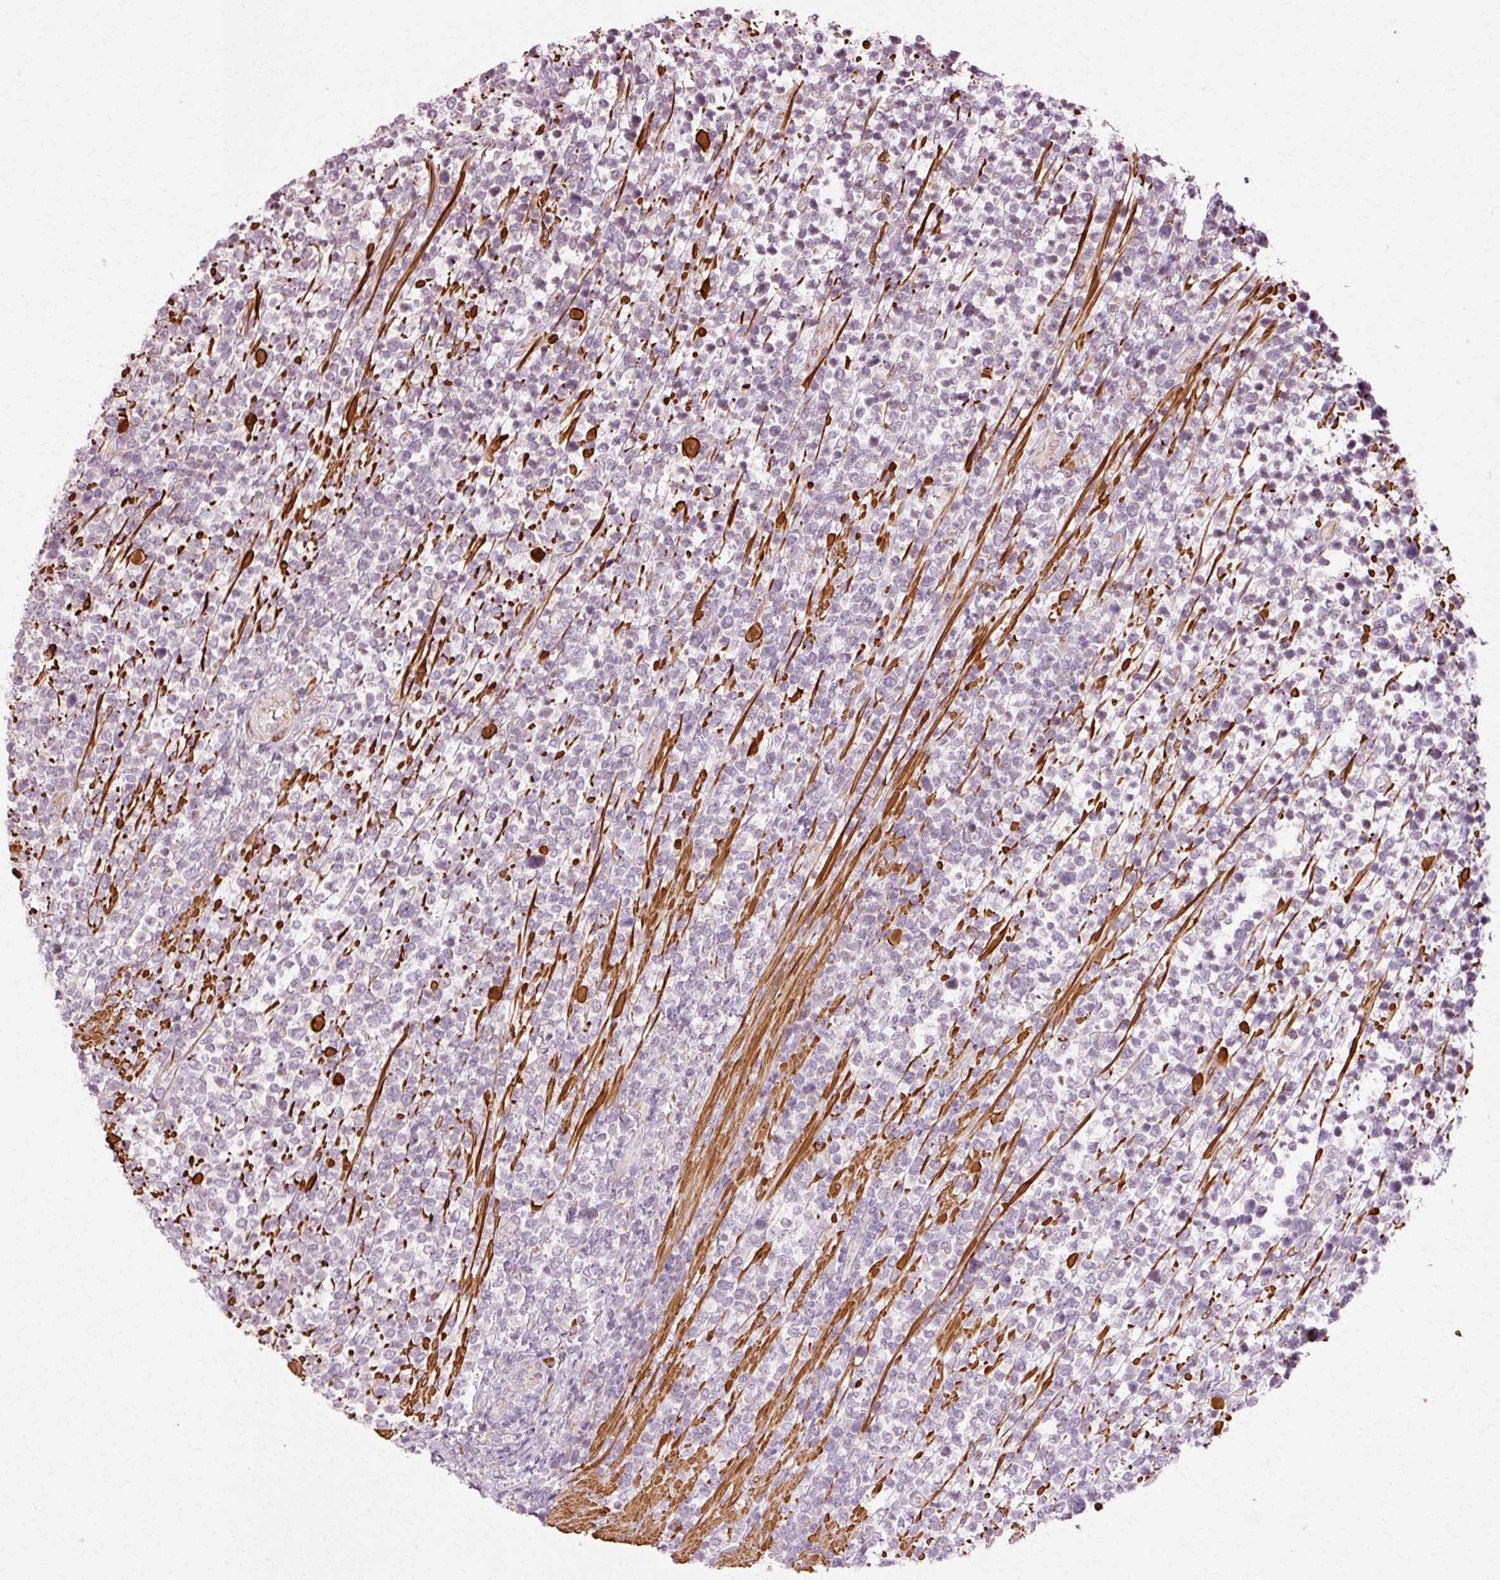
{"staining": {"intensity": "negative", "quantity": "none", "location": "none"}, "tissue": "lymphoma", "cell_type": "Tumor cells", "image_type": "cancer", "snomed": [{"axis": "morphology", "description": "Malignant lymphoma, non-Hodgkin's type, High grade"}, {"axis": "topography", "description": "Soft tissue"}], "caption": "DAB (3,3'-diaminobenzidine) immunohistochemical staining of human high-grade malignant lymphoma, non-Hodgkin's type exhibits no significant expression in tumor cells.", "gene": "RGPD5", "patient": {"sex": "female", "age": 56}}